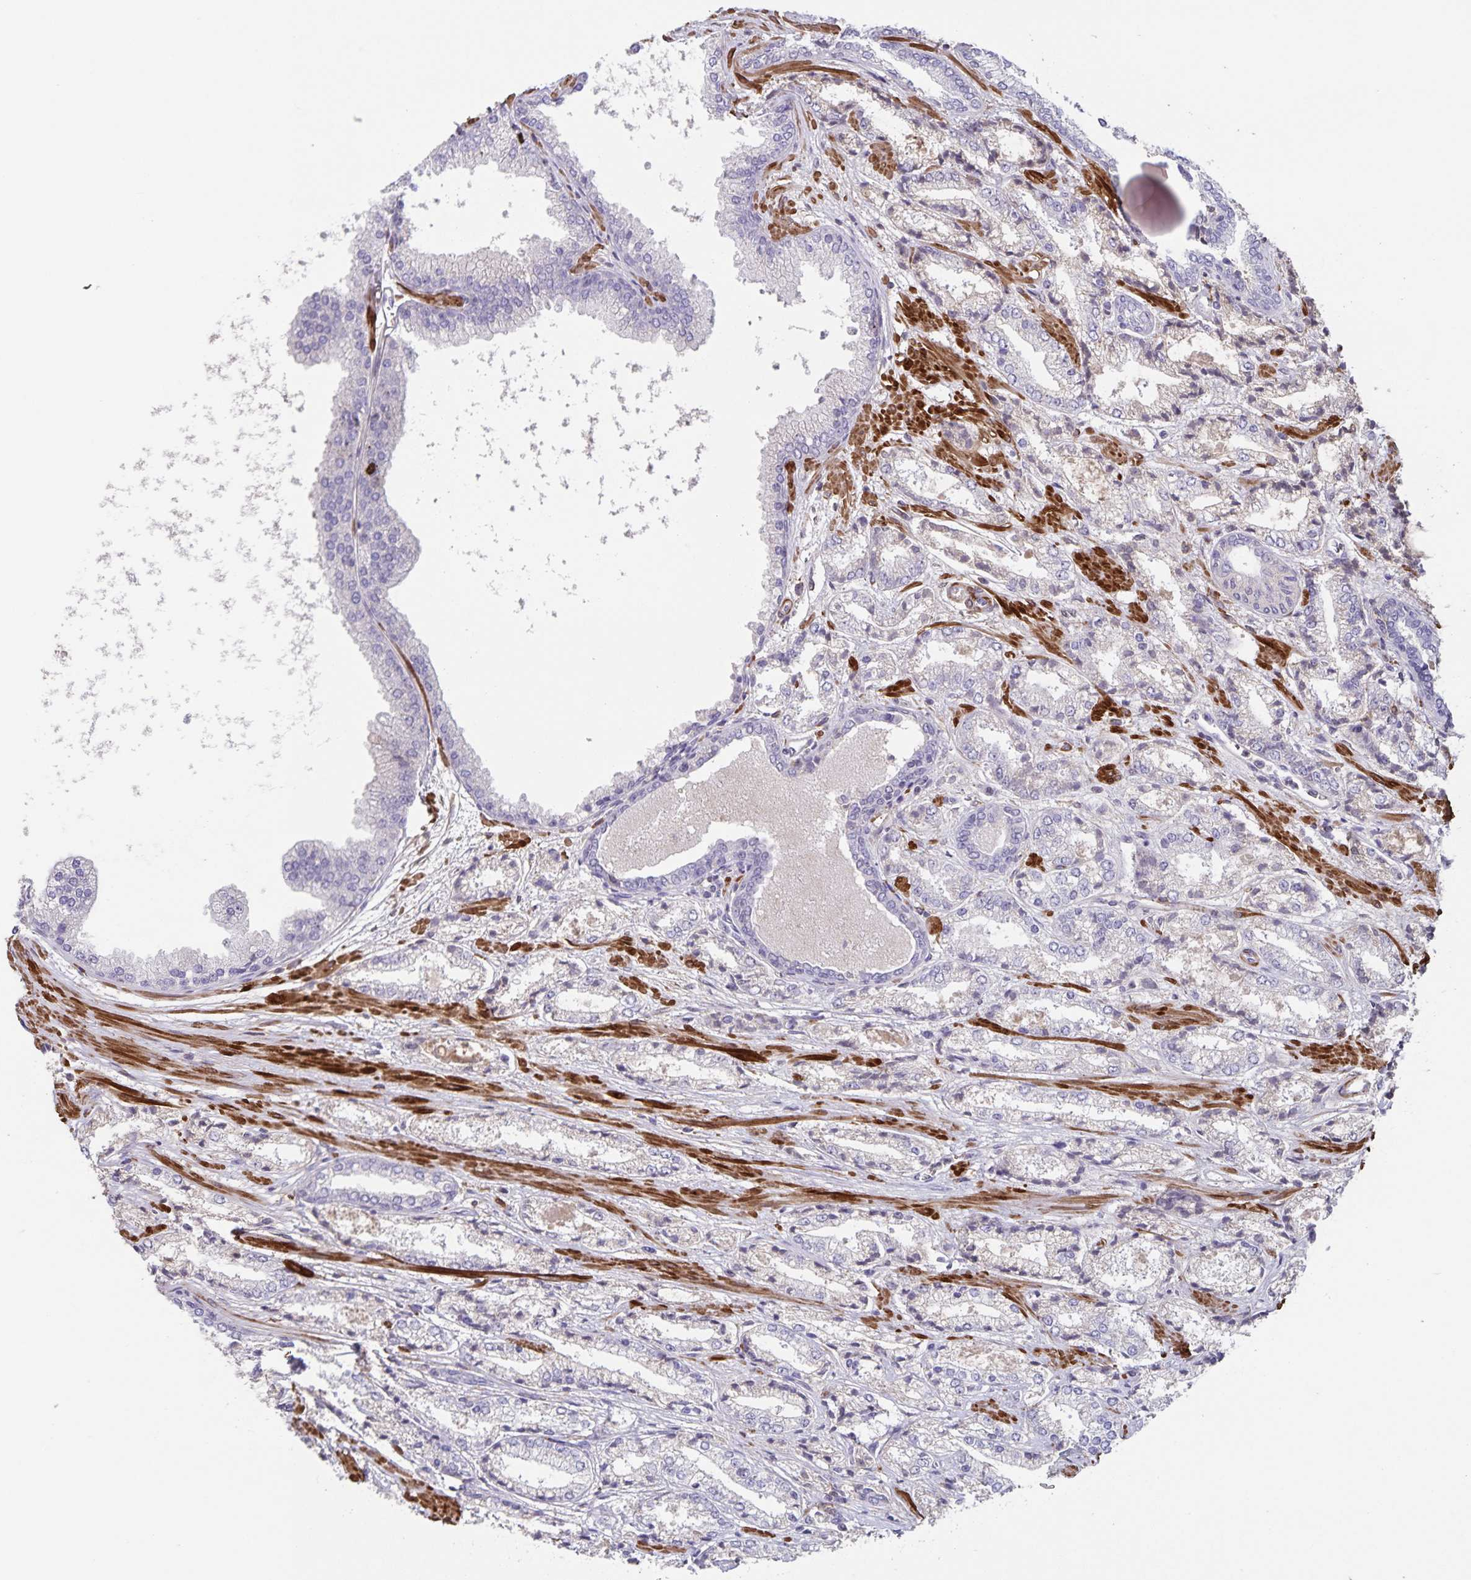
{"staining": {"intensity": "negative", "quantity": "none", "location": "none"}, "tissue": "prostate cancer", "cell_type": "Tumor cells", "image_type": "cancer", "snomed": [{"axis": "morphology", "description": "Adenocarcinoma, High grade"}, {"axis": "topography", "description": "Prostate"}], "caption": "This is a micrograph of IHC staining of prostate cancer, which shows no positivity in tumor cells.", "gene": "SYNM", "patient": {"sex": "male", "age": 64}}